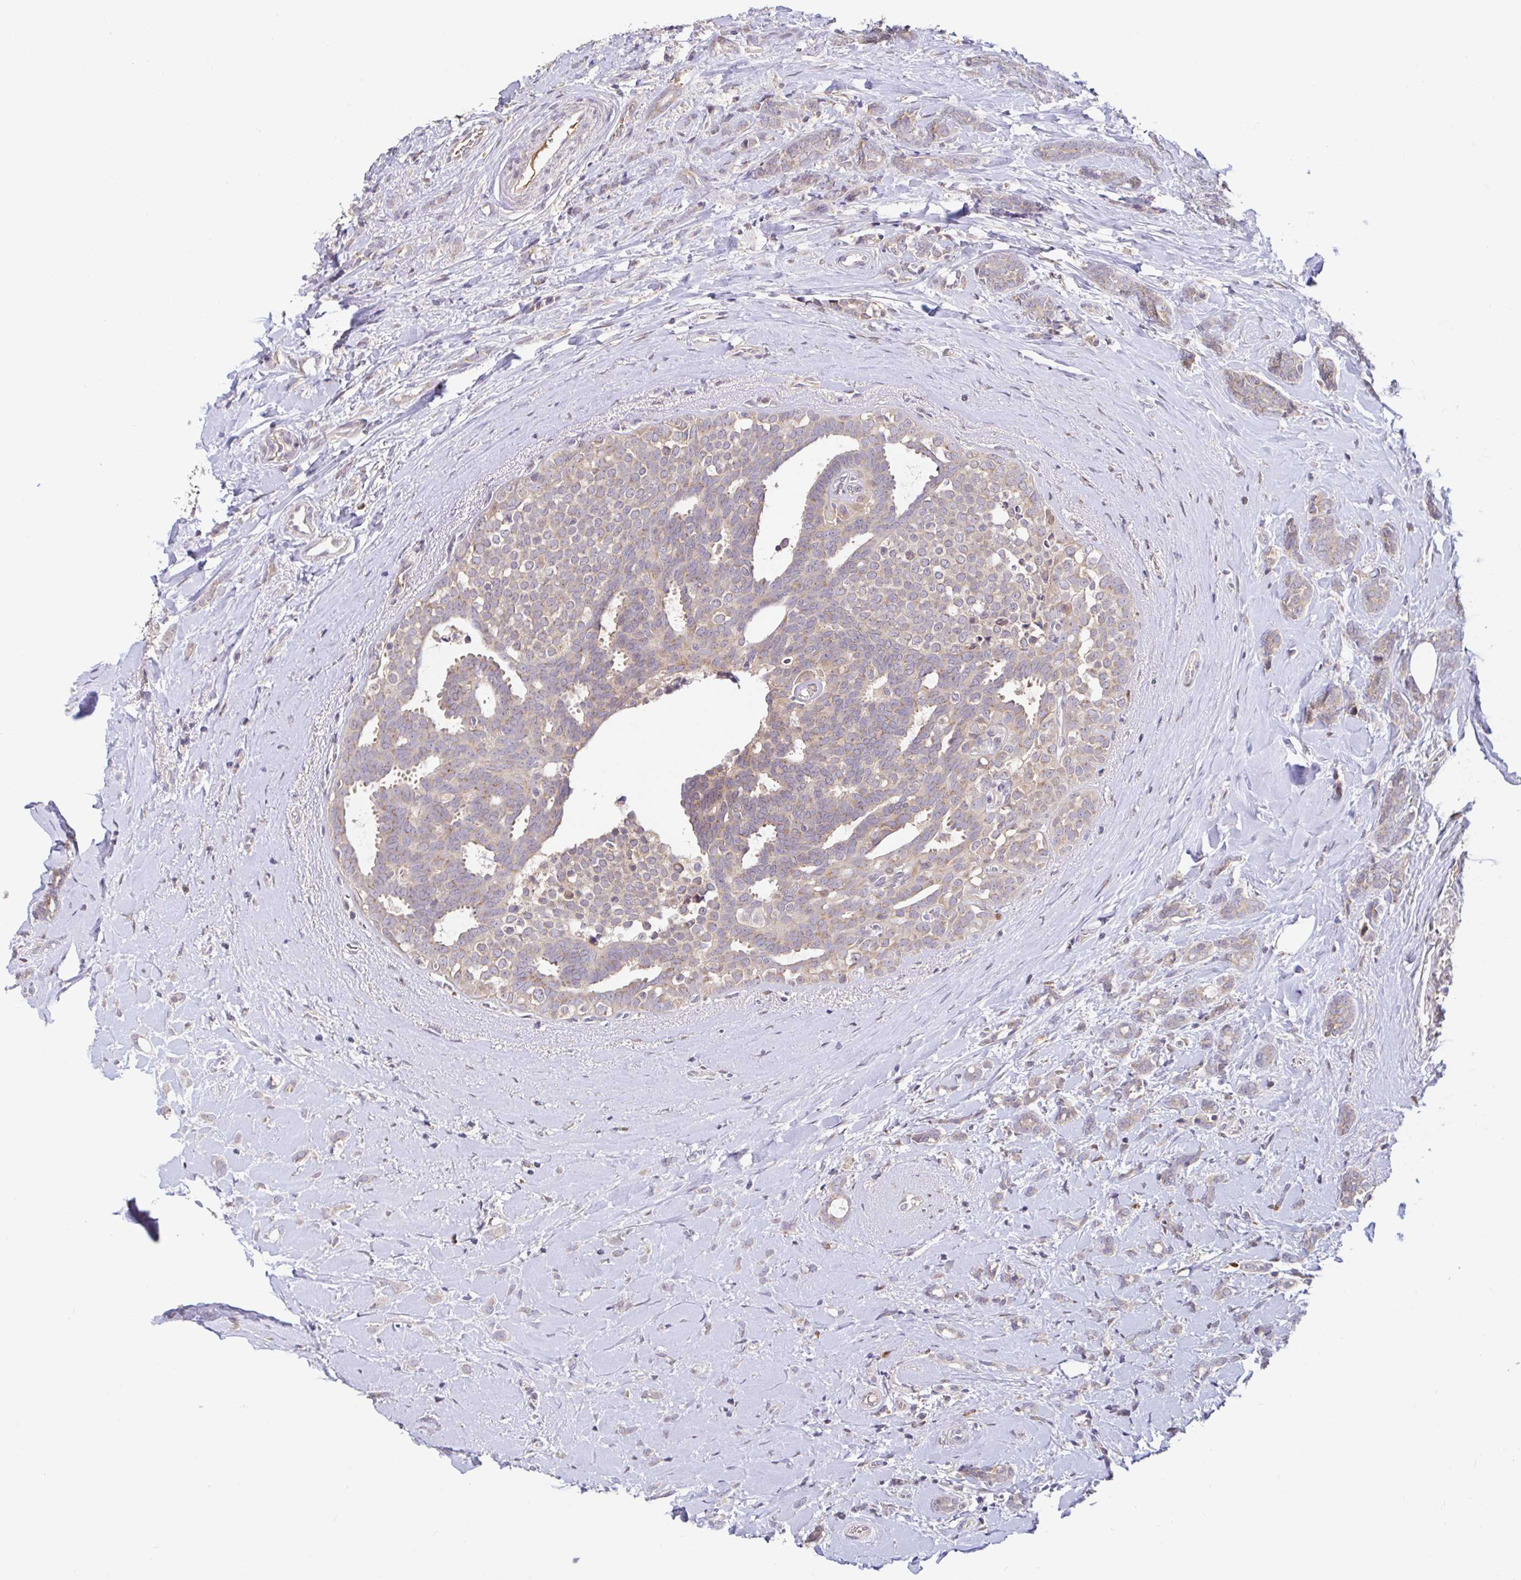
{"staining": {"intensity": "weak", "quantity": "<25%", "location": "cytoplasmic/membranous"}, "tissue": "breast cancer", "cell_type": "Tumor cells", "image_type": "cancer", "snomed": [{"axis": "morphology", "description": "Intraductal carcinoma, in situ"}, {"axis": "morphology", "description": "Duct carcinoma"}, {"axis": "morphology", "description": "Lobular carcinoma, in situ"}, {"axis": "topography", "description": "Breast"}], "caption": "Immunohistochemical staining of breast lobular carcinoma in situ demonstrates no significant staining in tumor cells.", "gene": "LARP1", "patient": {"sex": "female", "age": 44}}